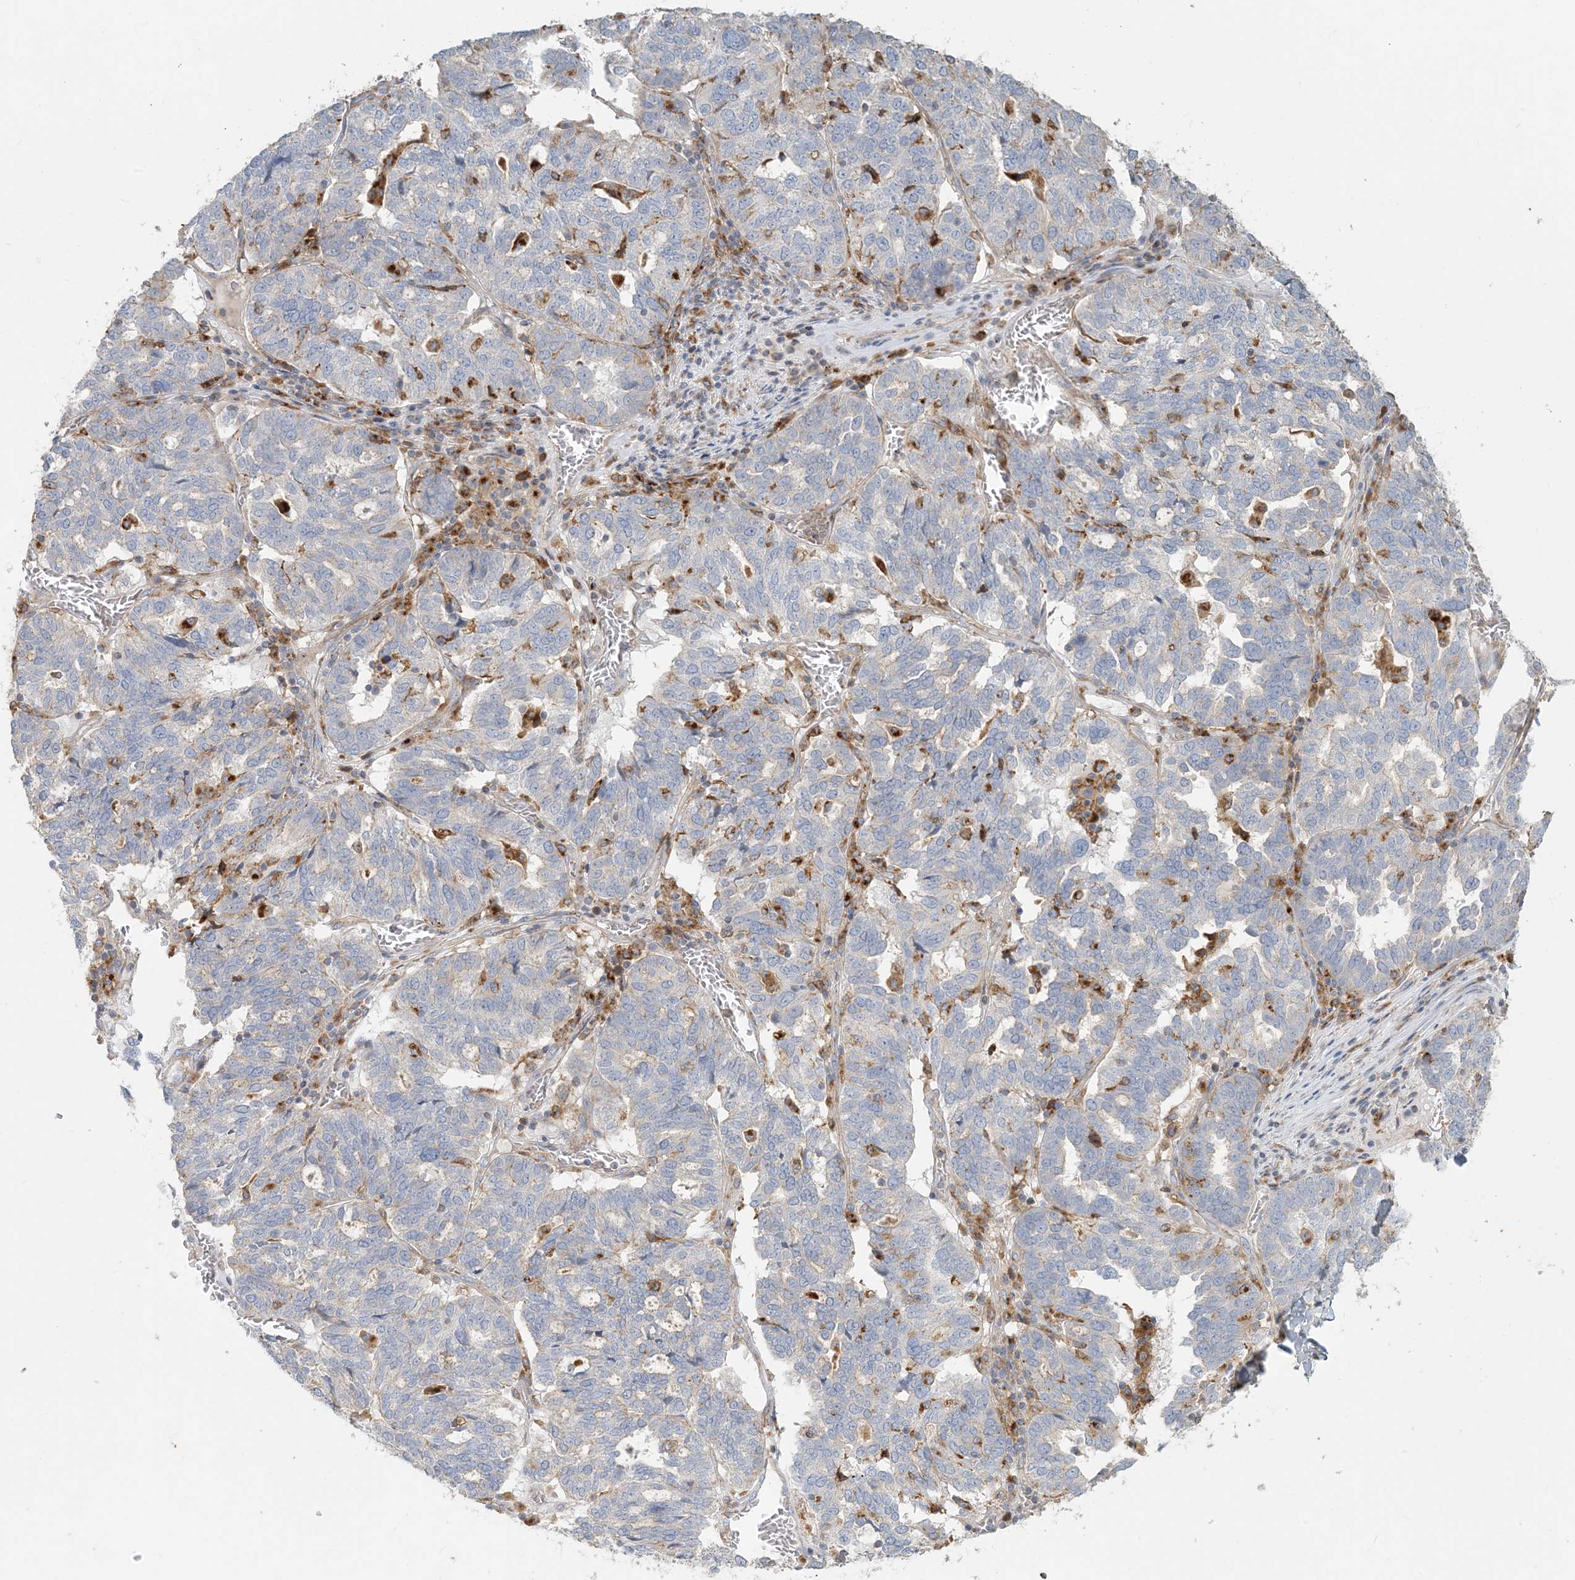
{"staining": {"intensity": "negative", "quantity": "none", "location": "none"}, "tissue": "ovarian cancer", "cell_type": "Tumor cells", "image_type": "cancer", "snomed": [{"axis": "morphology", "description": "Cystadenocarcinoma, serous, NOS"}, {"axis": "topography", "description": "Ovary"}], "caption": "Micrograph shows no significant protein staining in tumor cells of ovarian cancer.", "gene": "SPPL2A", "patient": {"sex": "female", "age": 59}}